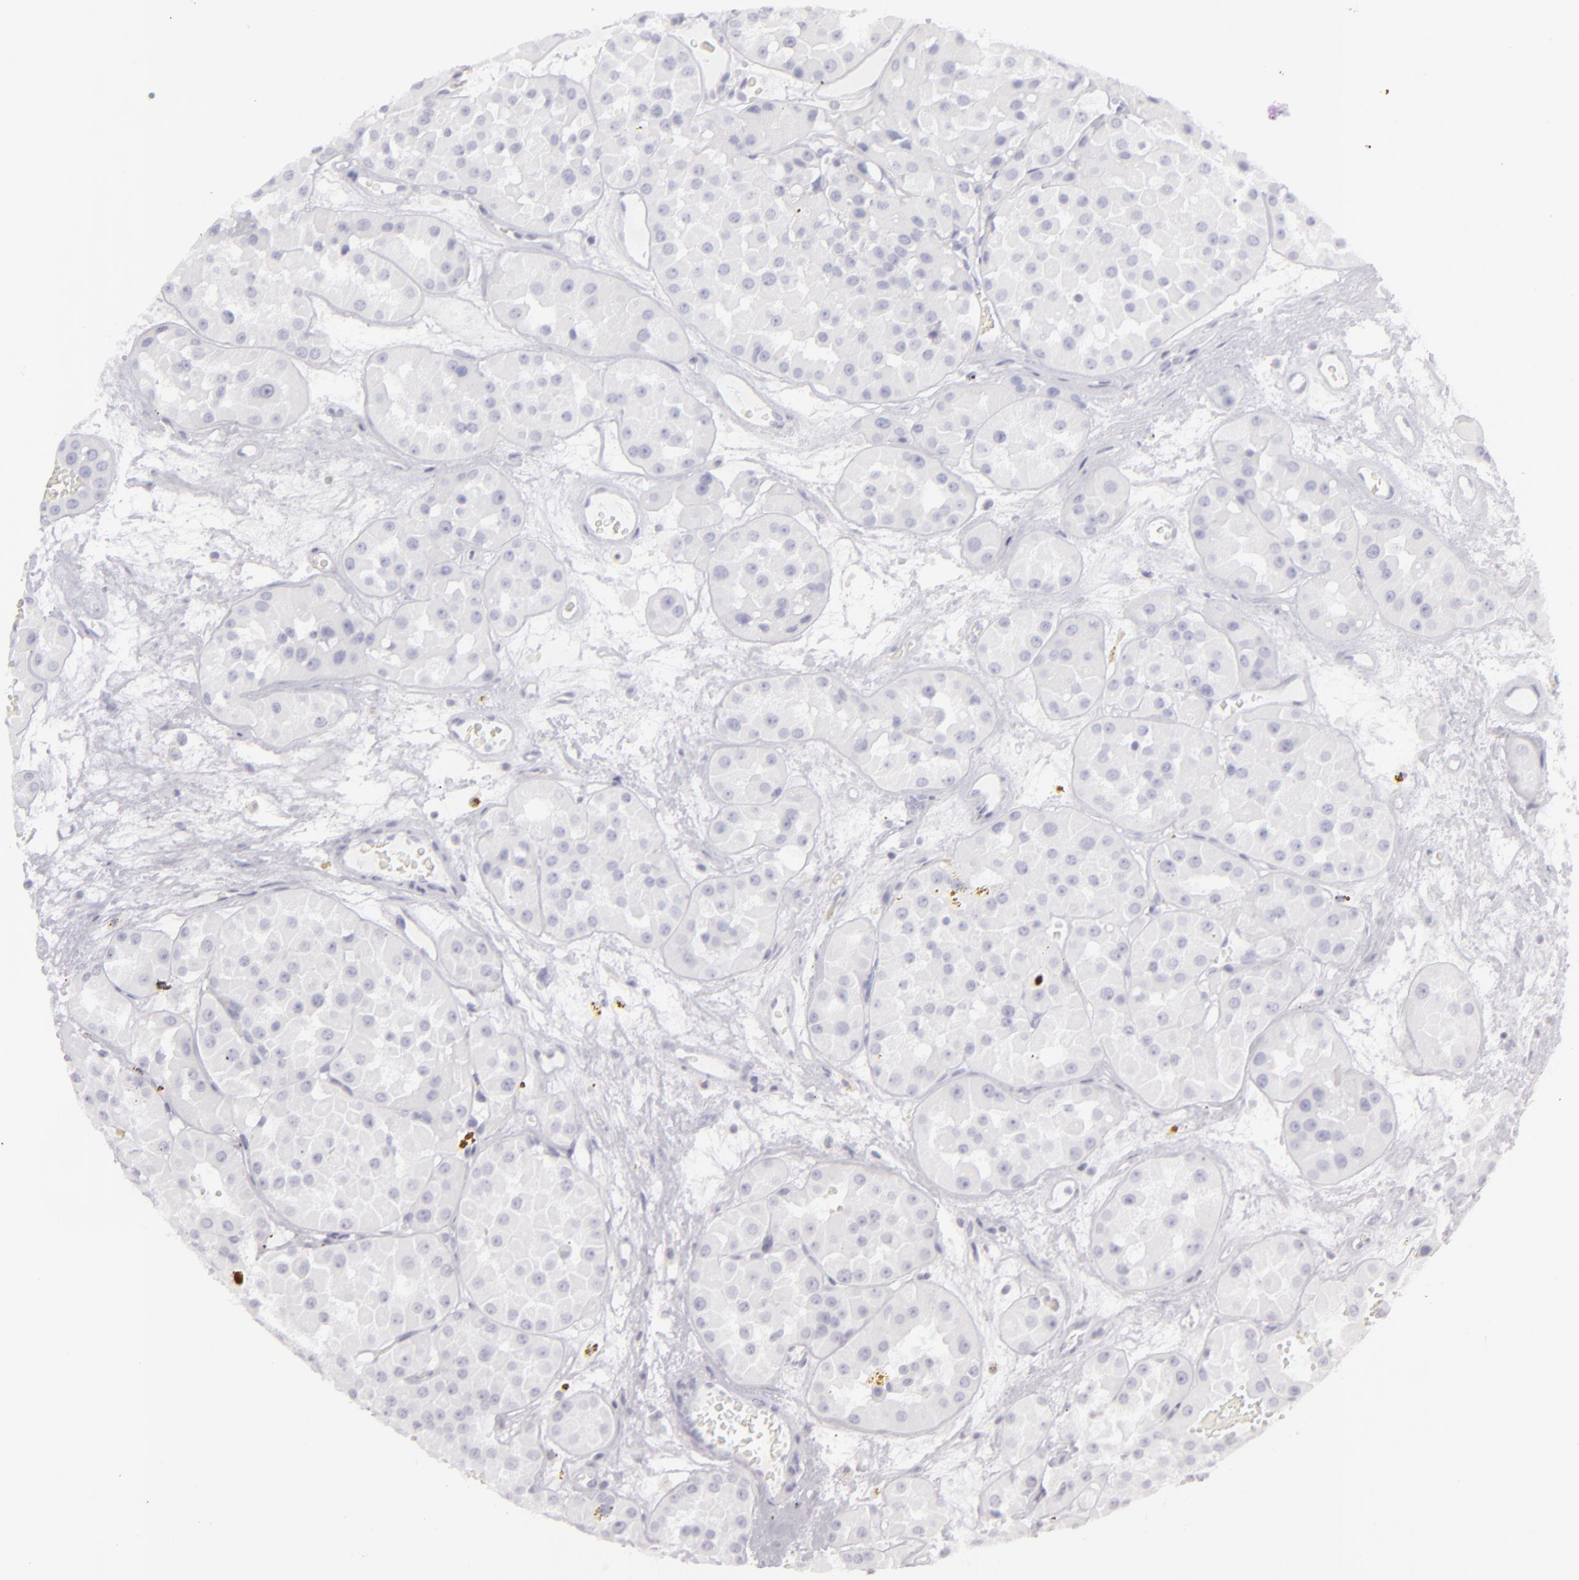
{"staining": {"intensity": "negative", "quantity": "none", "location": "none"}, "tissue": "renal cancer", "cell_type": "Tumor cells", "image_type": "cancer", "snomed": [{"axis": "morphology", "description": "Adenocarcinoma, uncertain malignant potential"}, {"axis": "topography", "description": "Kidney"}], "caption": "Adenocarcinoma,  uncertain malignant potential (renal) was stained to show a protein in brown. There is no significant positivity in tumor cells.", "gene": "FLG", "patient": {"sex": "male", "age": 63}}